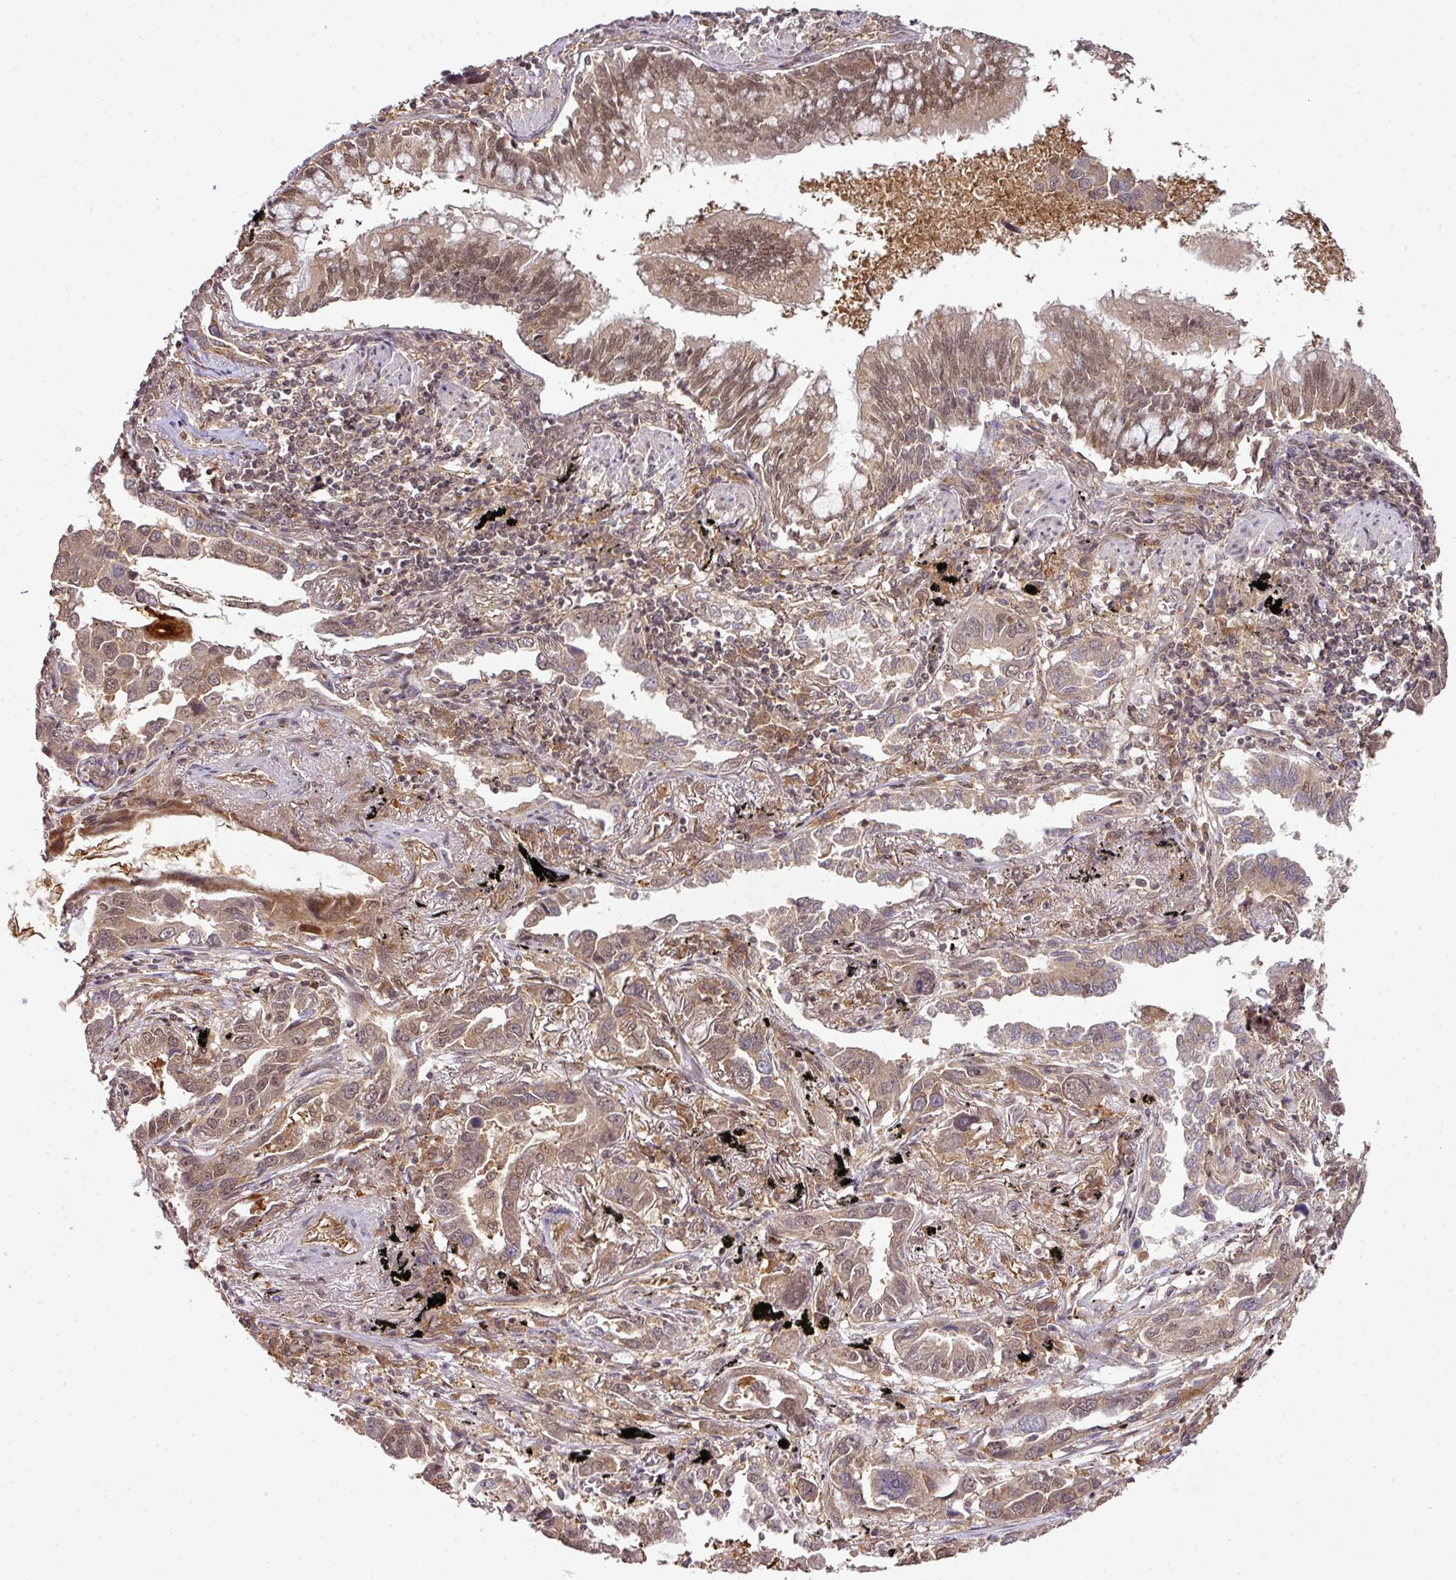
{"staining": {"intensity": "weak", "quantity": ">75%", "location": "cytoplasmic/membranous,nuclear"}, "tissue": "lung cancer", "cell_type": "Tumor cells", "image_type": "cancer", "snomed": [{"axis": "morphology", "description": "Adenocarcinoma, NOS"}, {"axis": "topography", "description": "Lung"}], "caption": "Immunohistochemical staining of human lung cancer (adenocarcinoma) demonstrates low levels of weak cytoplasmic/membranous and nuclear protein positivity in approximately >75% of tumor cells.", "gene": "ANKRD18A", "patient": {"sex": "male", "age": 67}}